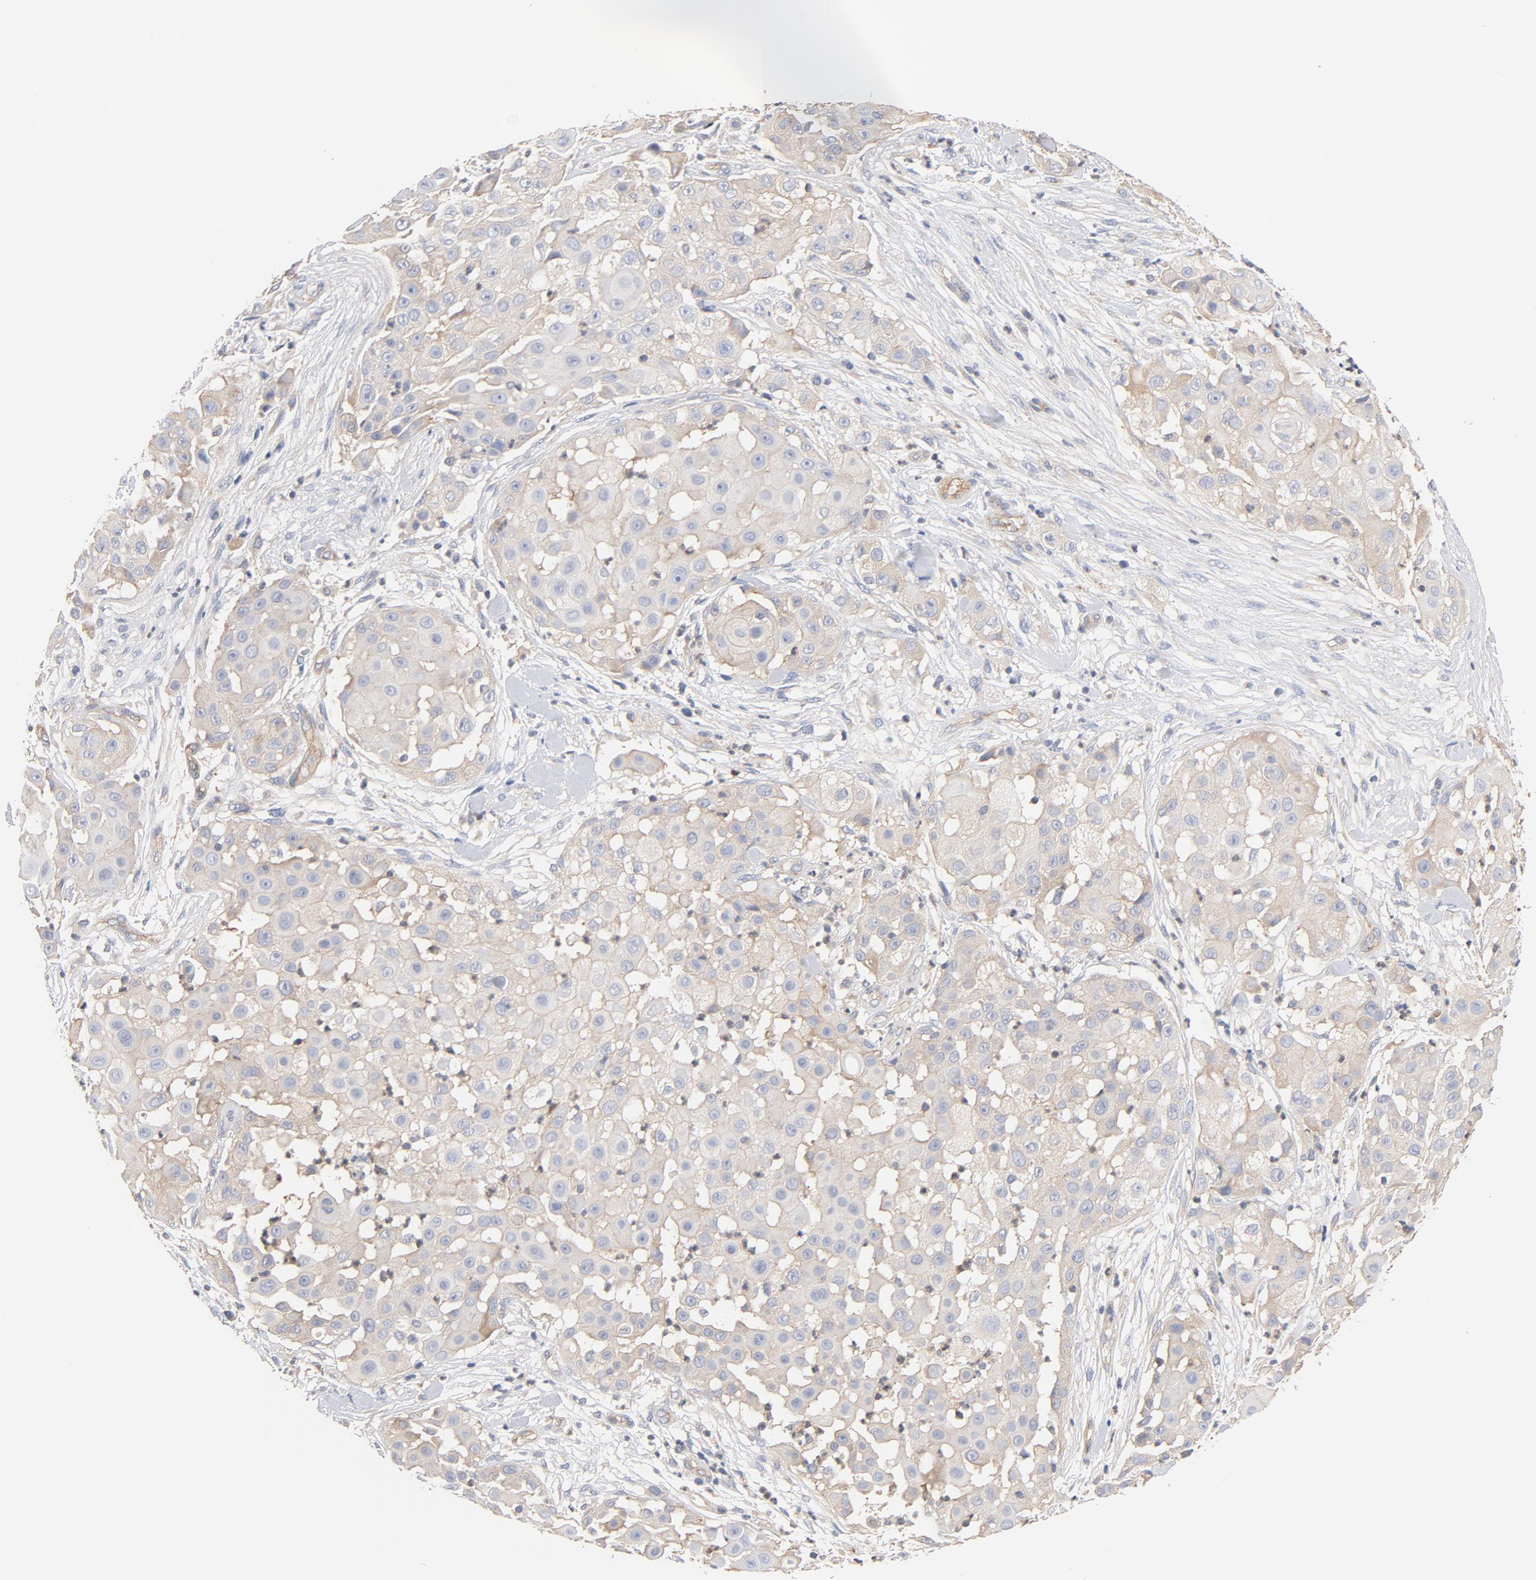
{"staining": {"intensity": "weak", "quantity": "25%-75%", "location": "cytoplasmic/membranous"}, "tissue": "skin cancer", "cell_type": "Tumor cells", "image_type": "cancer", "snomed": [{"axis": "morphology", "description": "Squamous cell carcinoma, NOS"}, {"axis": "topography", "description": "Skin"}], "caption": "Immunohistochemistry (DAB (3,3'-diaminobenzidine)) staining of skin cancer reveals weak cytoplasmic/membranous protein positivity in approximately 25%-75% of tumor cells. (brown staining indicates protein expression, while blue staining denotes nuclei).", "gene": "STRN3", "patient": {"sex": "female", "age": 57}}